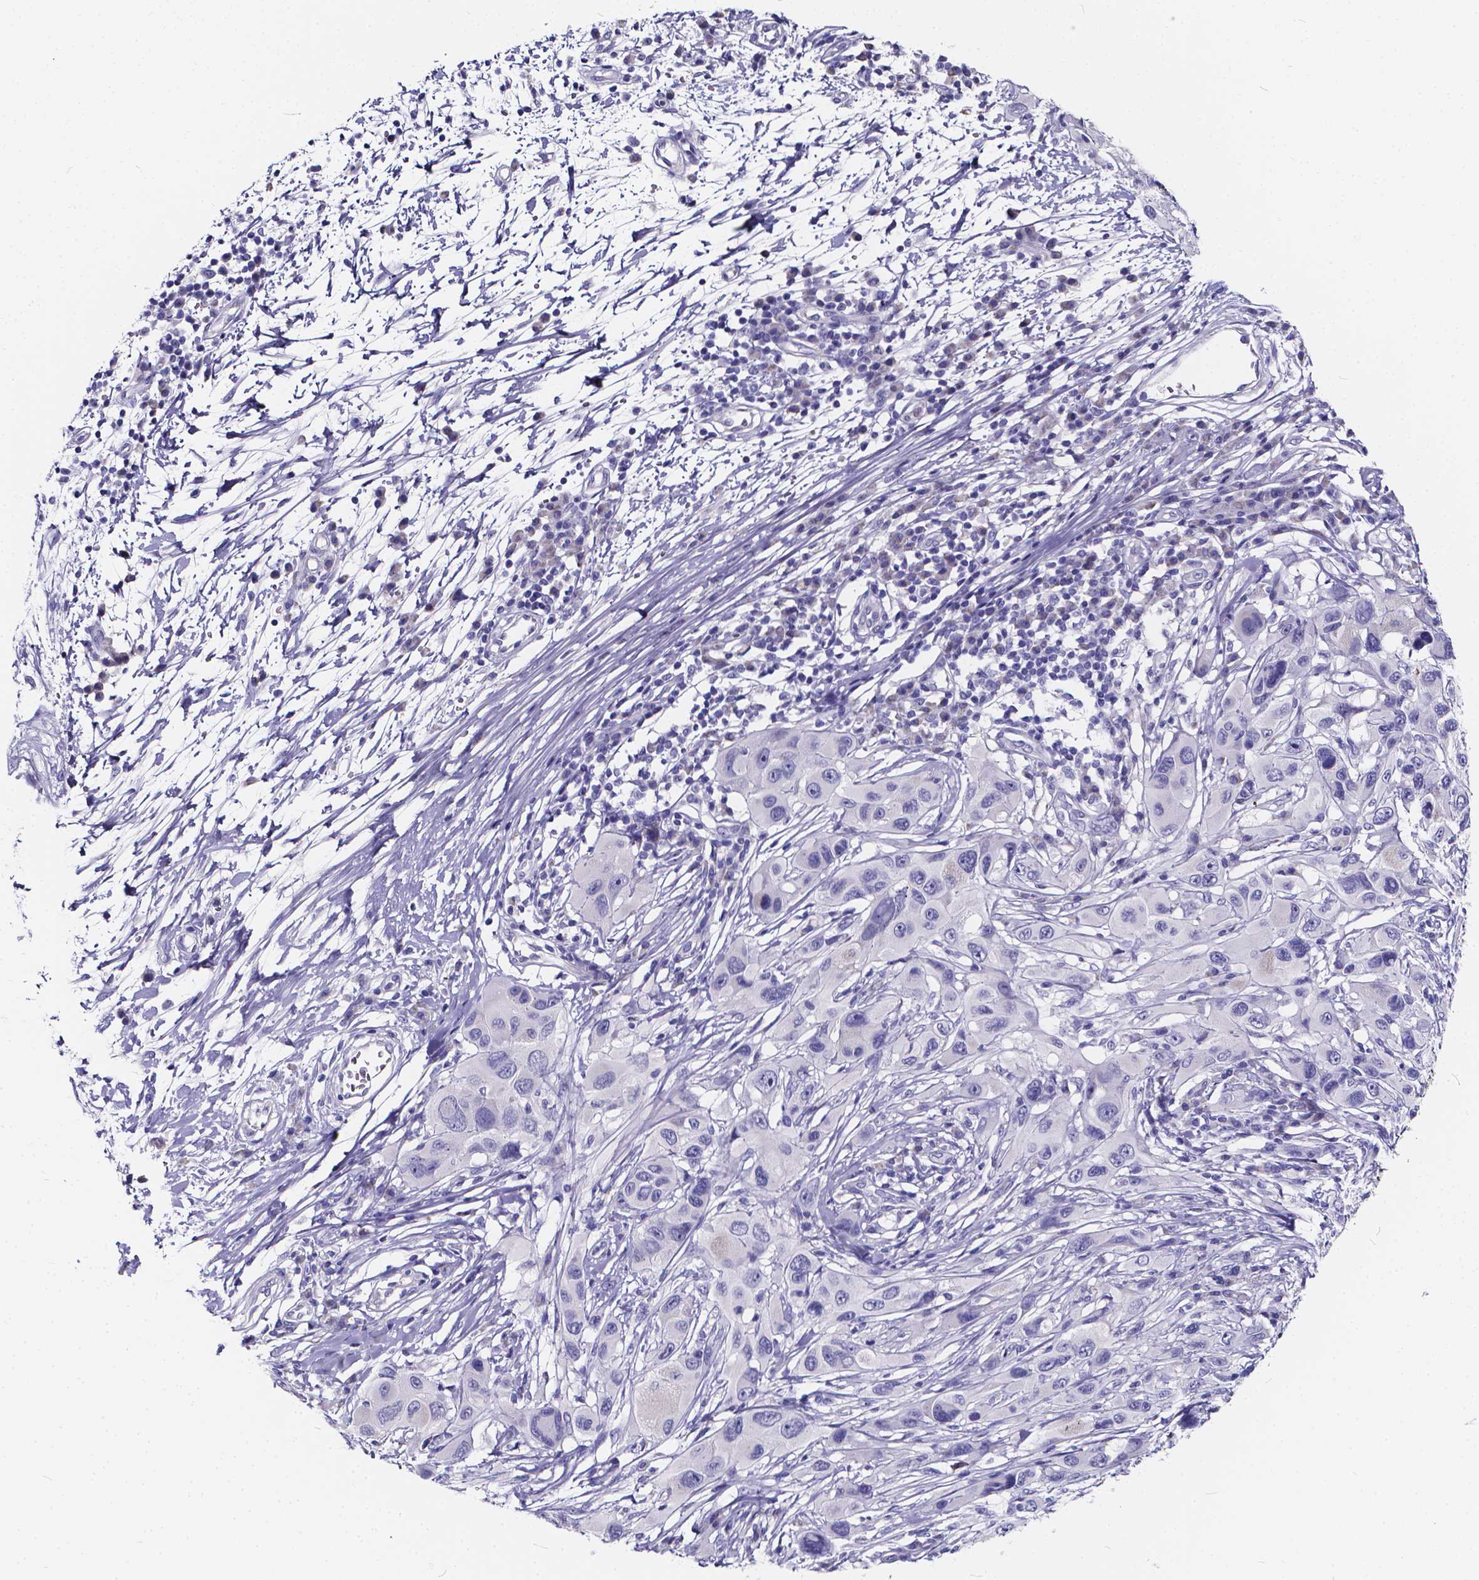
{"staining": {"intensity": "negative", "quantity": "none", "location": "none"}, "tissue": "melanoma", "cell_type": "Tumor cells", "image_type": "cancer", "snomed": [{"axis": "morphology", "description": "Malignant melanoma, NOS"}, {"axis": "topography", "description": "Skin"}], "caption": "IHC micrograph of malignant melanoma stained for a protein (brown), which exhibits no expression in tumor cells.", "gene": "SPEF2", "patient": {"sex": "male", "age": 53}}